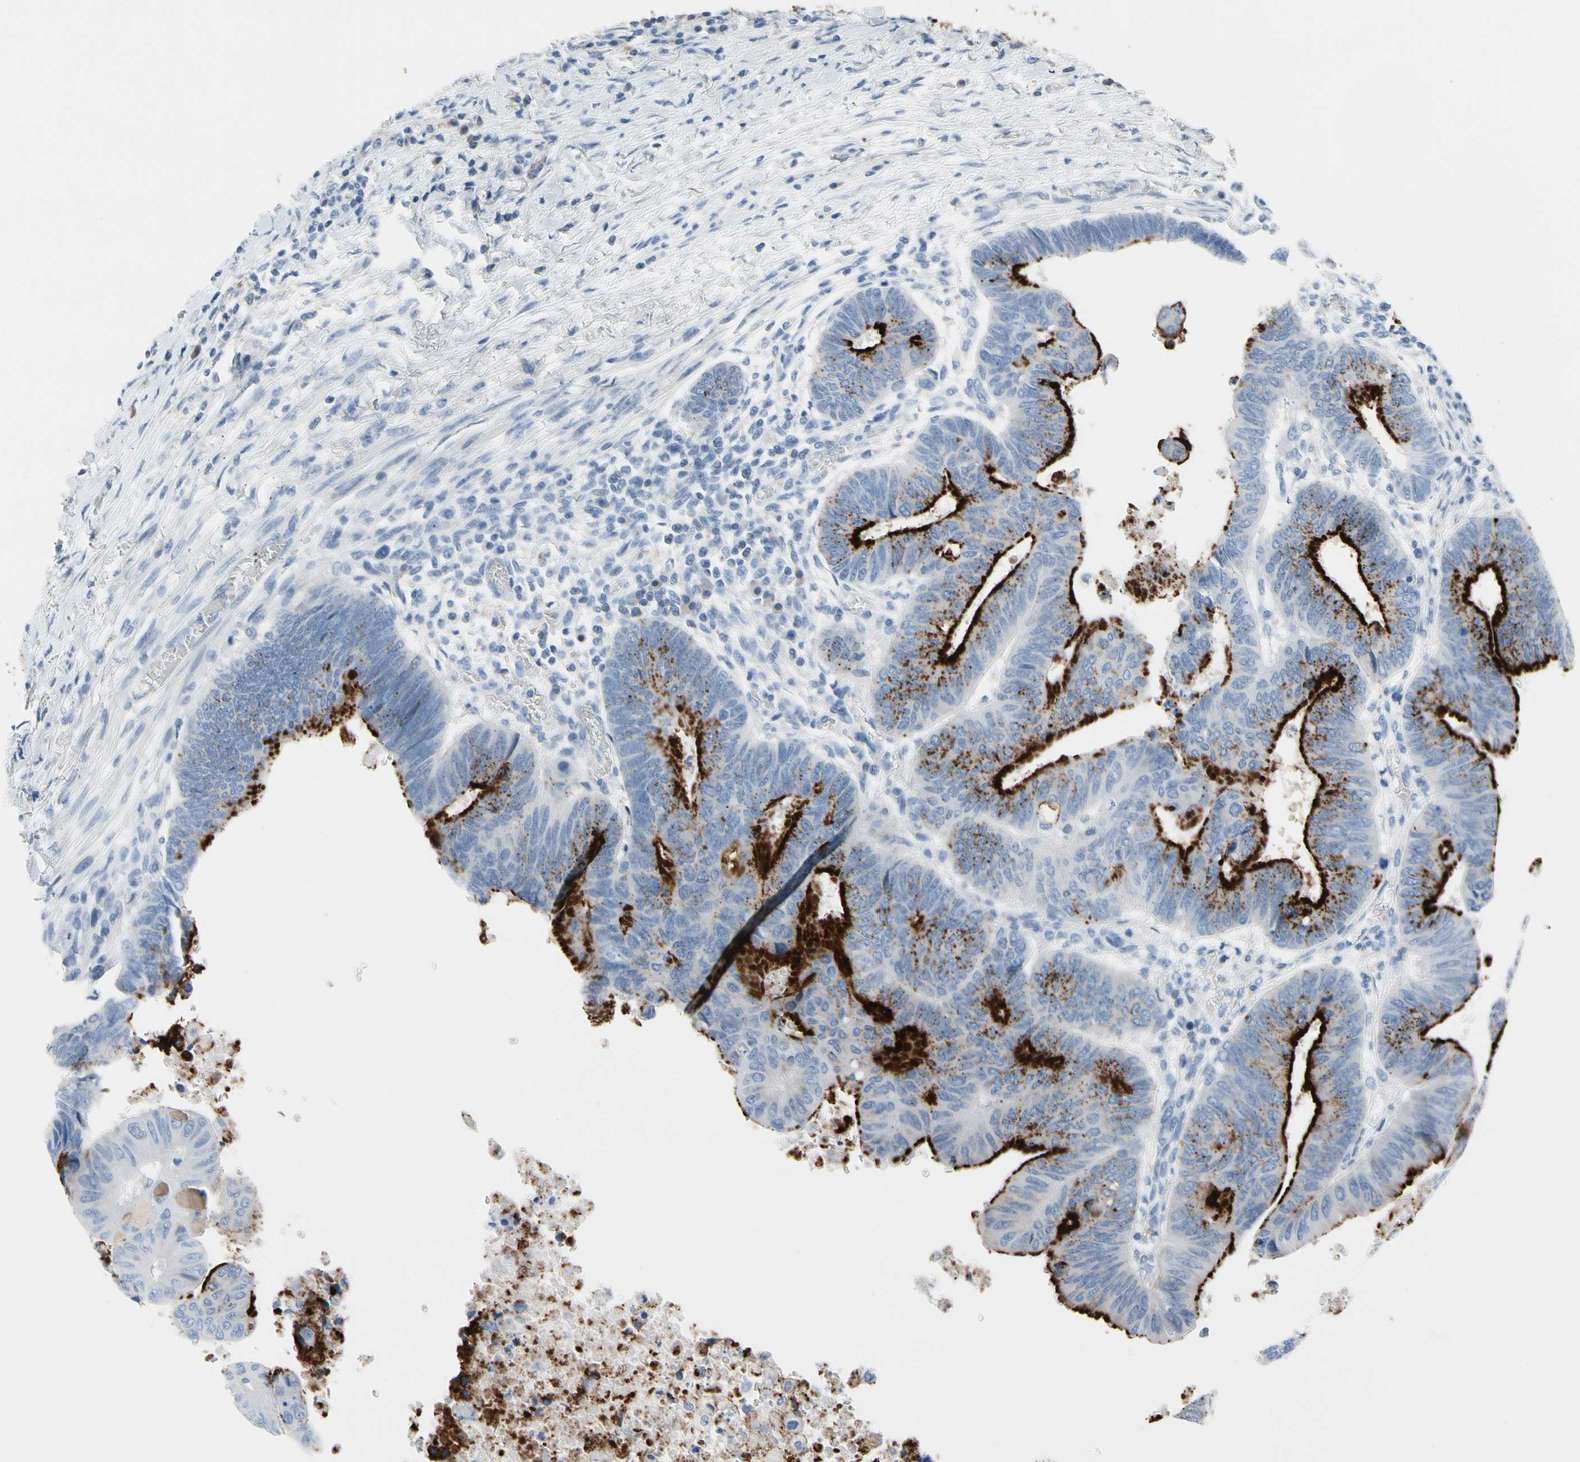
{"staining": {"intensity": "strong", "quantity": "<25%", "location": "cytoplasmic/membranous"}, "tissue": "colorectal cancer", "cell_type": "Tumor cells", "image_type": "cancer", "snomed": [{"axis": "morphology", "description": "Normal tissue, NOS"}, {"axis": "morphology", "description": "Adenocarcinoma, NOS"}, {"axis": "topography", "description": "Rectum"}, {"axis": "topography", "description": "Peripheral nerve tissue"}], "caption": "Human colorectal adenocarcinoma stained with a brown dye demonstrates strong cytoplasmic/membranous positive positivity in about <25% of tumor cells.", "gene": "MUC5B", "patient": {"sex": "male", "age": 92}}